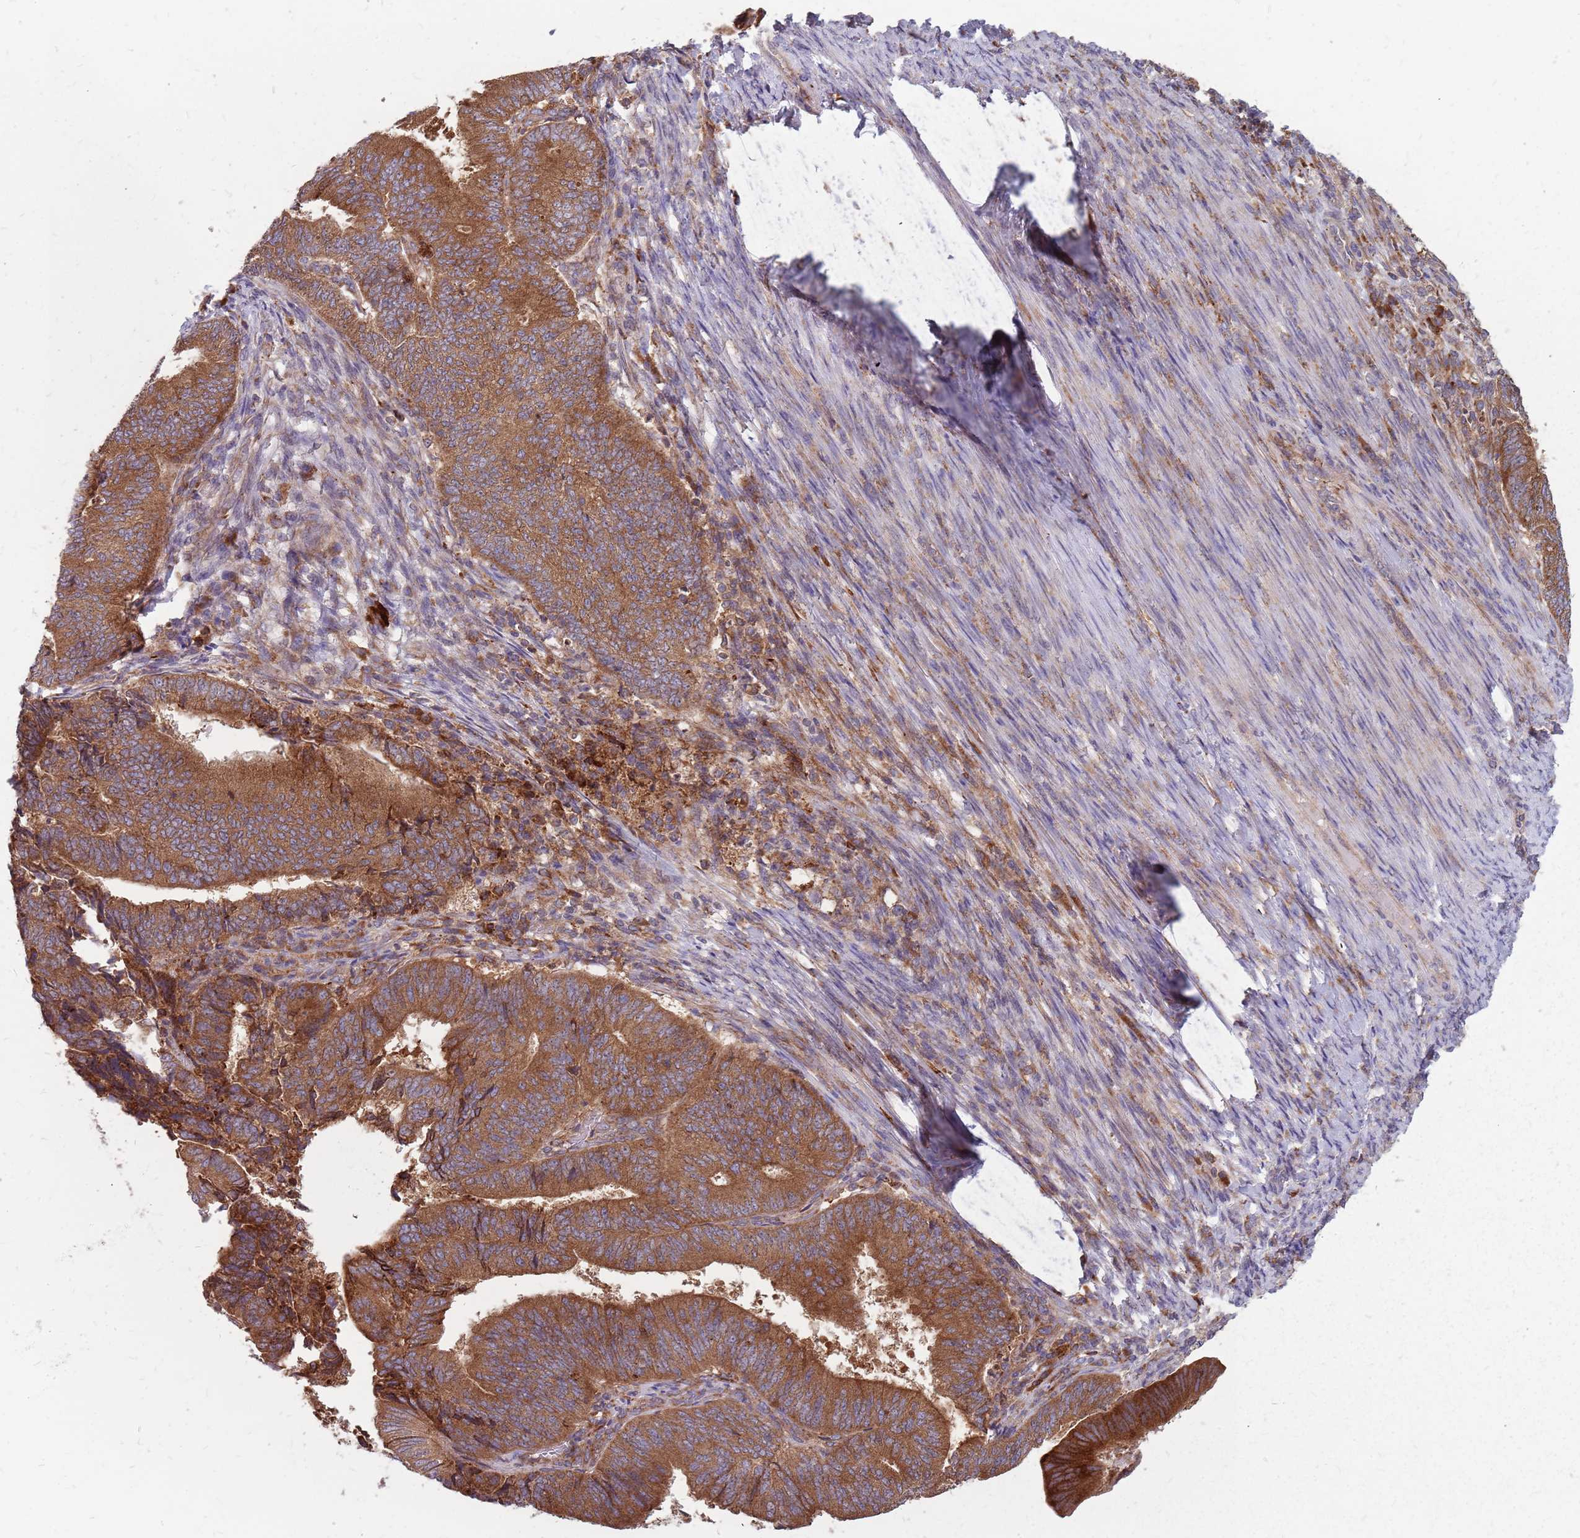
{"staining": {"intensity": "moderate", "quantity": ">75%", "location": "cytoplasmic/membranous"}, "tissue": "endometrial cancer", "cell_type": "Tumor cells", "image_type": "cancer", "snomed": [{"axis": "morphology", "description": "Adenocarcinoma, NOS"}, {"axis": "topography", "description": "Endometrium"}], "caption": "Immunohistochemical staining of human endometrial cancer displays moderate cytoplasmic/membranous protein staining in about >75% of tumor cells. (brown staining indicates protein expression, while blue staining denotes nuclei).", "gene": "NME4", "patient": {"sex": "female", "age": 70}}